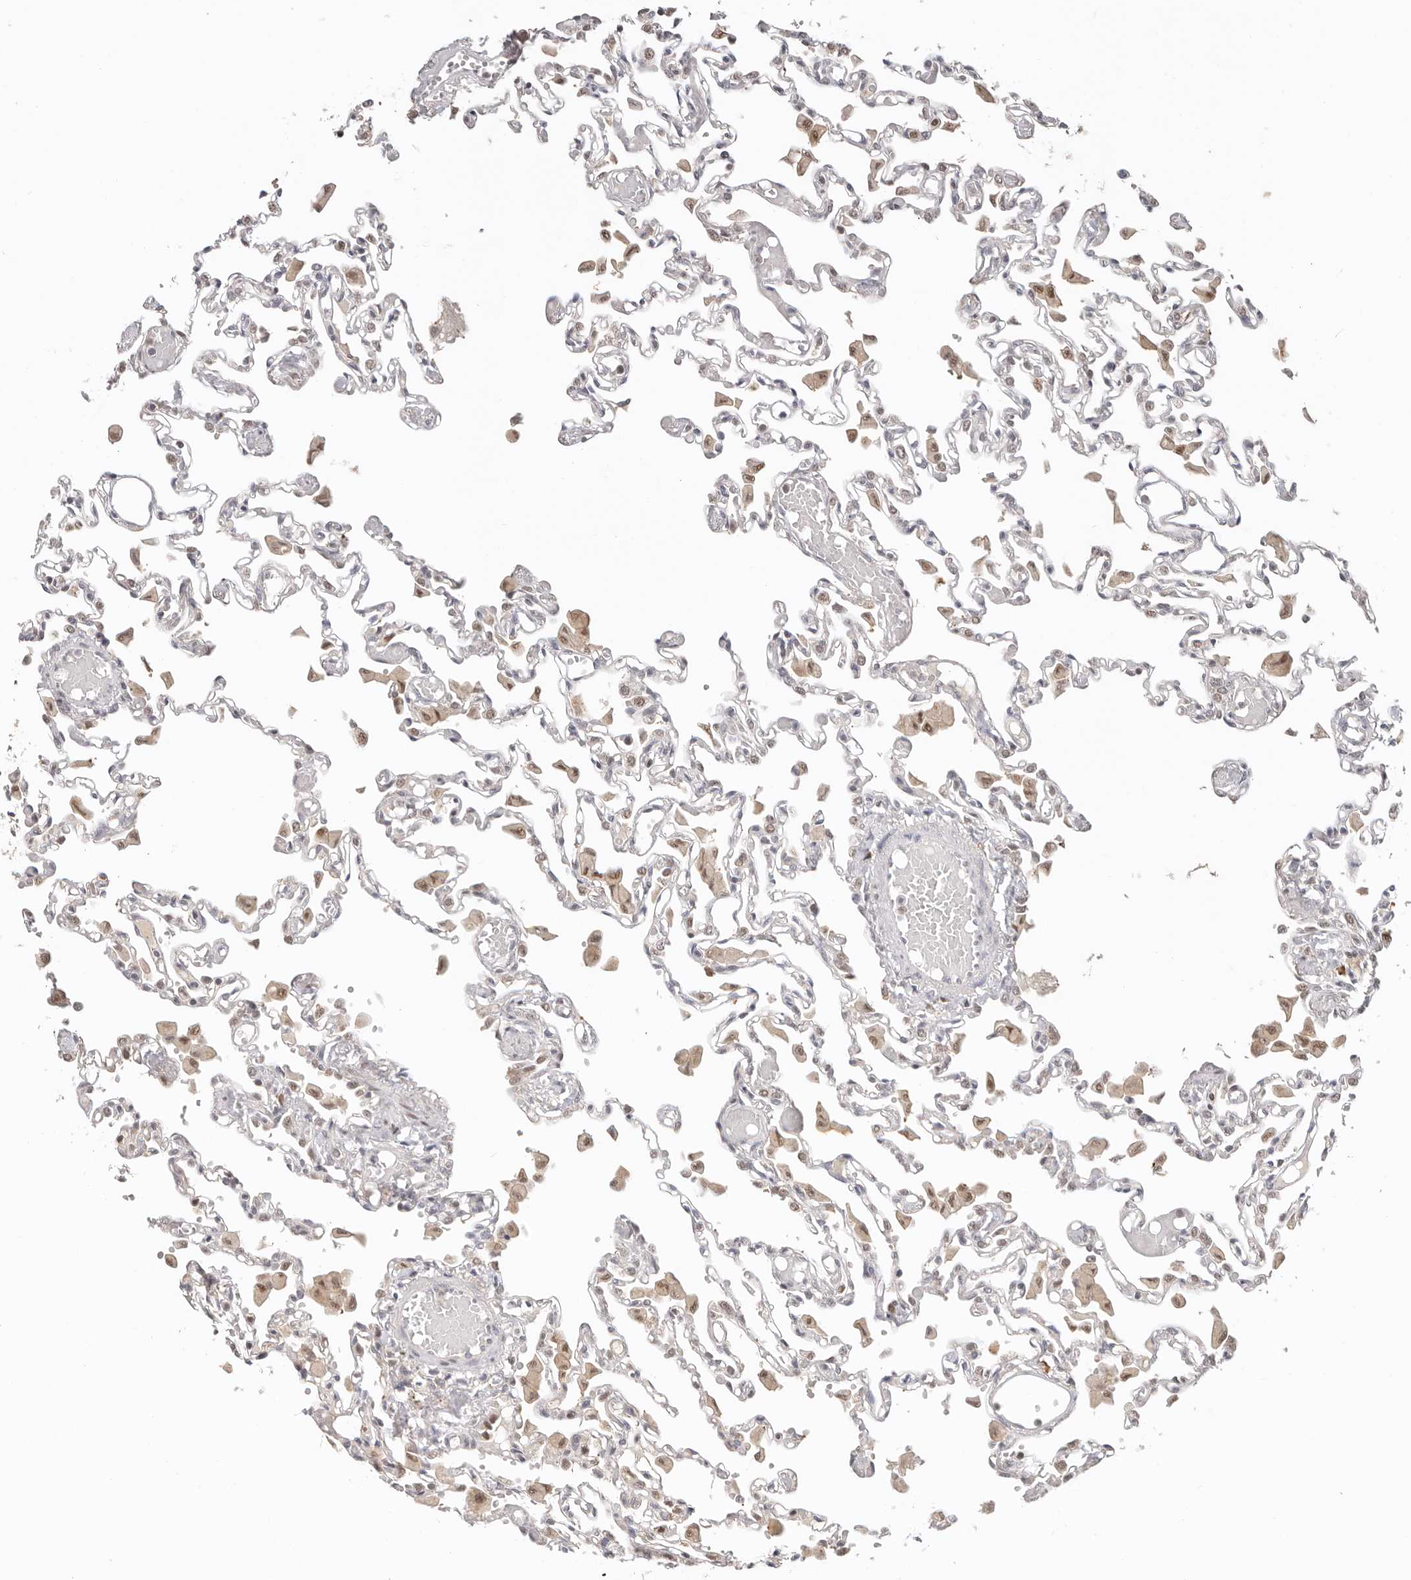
{"staining": {"intensity": "negative", "quantity": "none", "location": "none"}, "tissue": "lung", "cell_type": "Alveolar cells", "image_type": "normal", "snomed": [{"axis": "morphology", "description": "Normal tissue, NOS"}, {"axis": "topography", "description": "Bronchus"}, {"axis": "topography", "description": "Lung"}], "caption": "Immunohistochemistry micrograph of benign lung stained for a protein (brown), which demonstrates no staining in alveolar cells. The staining was performed using DAB to visualize the protein expression in brown, while the nuclei were stained in blue with hematoxylin (Magnification: 20x).", "gene": "LARP7", "patient": {"sex": "female", "age": 49}}